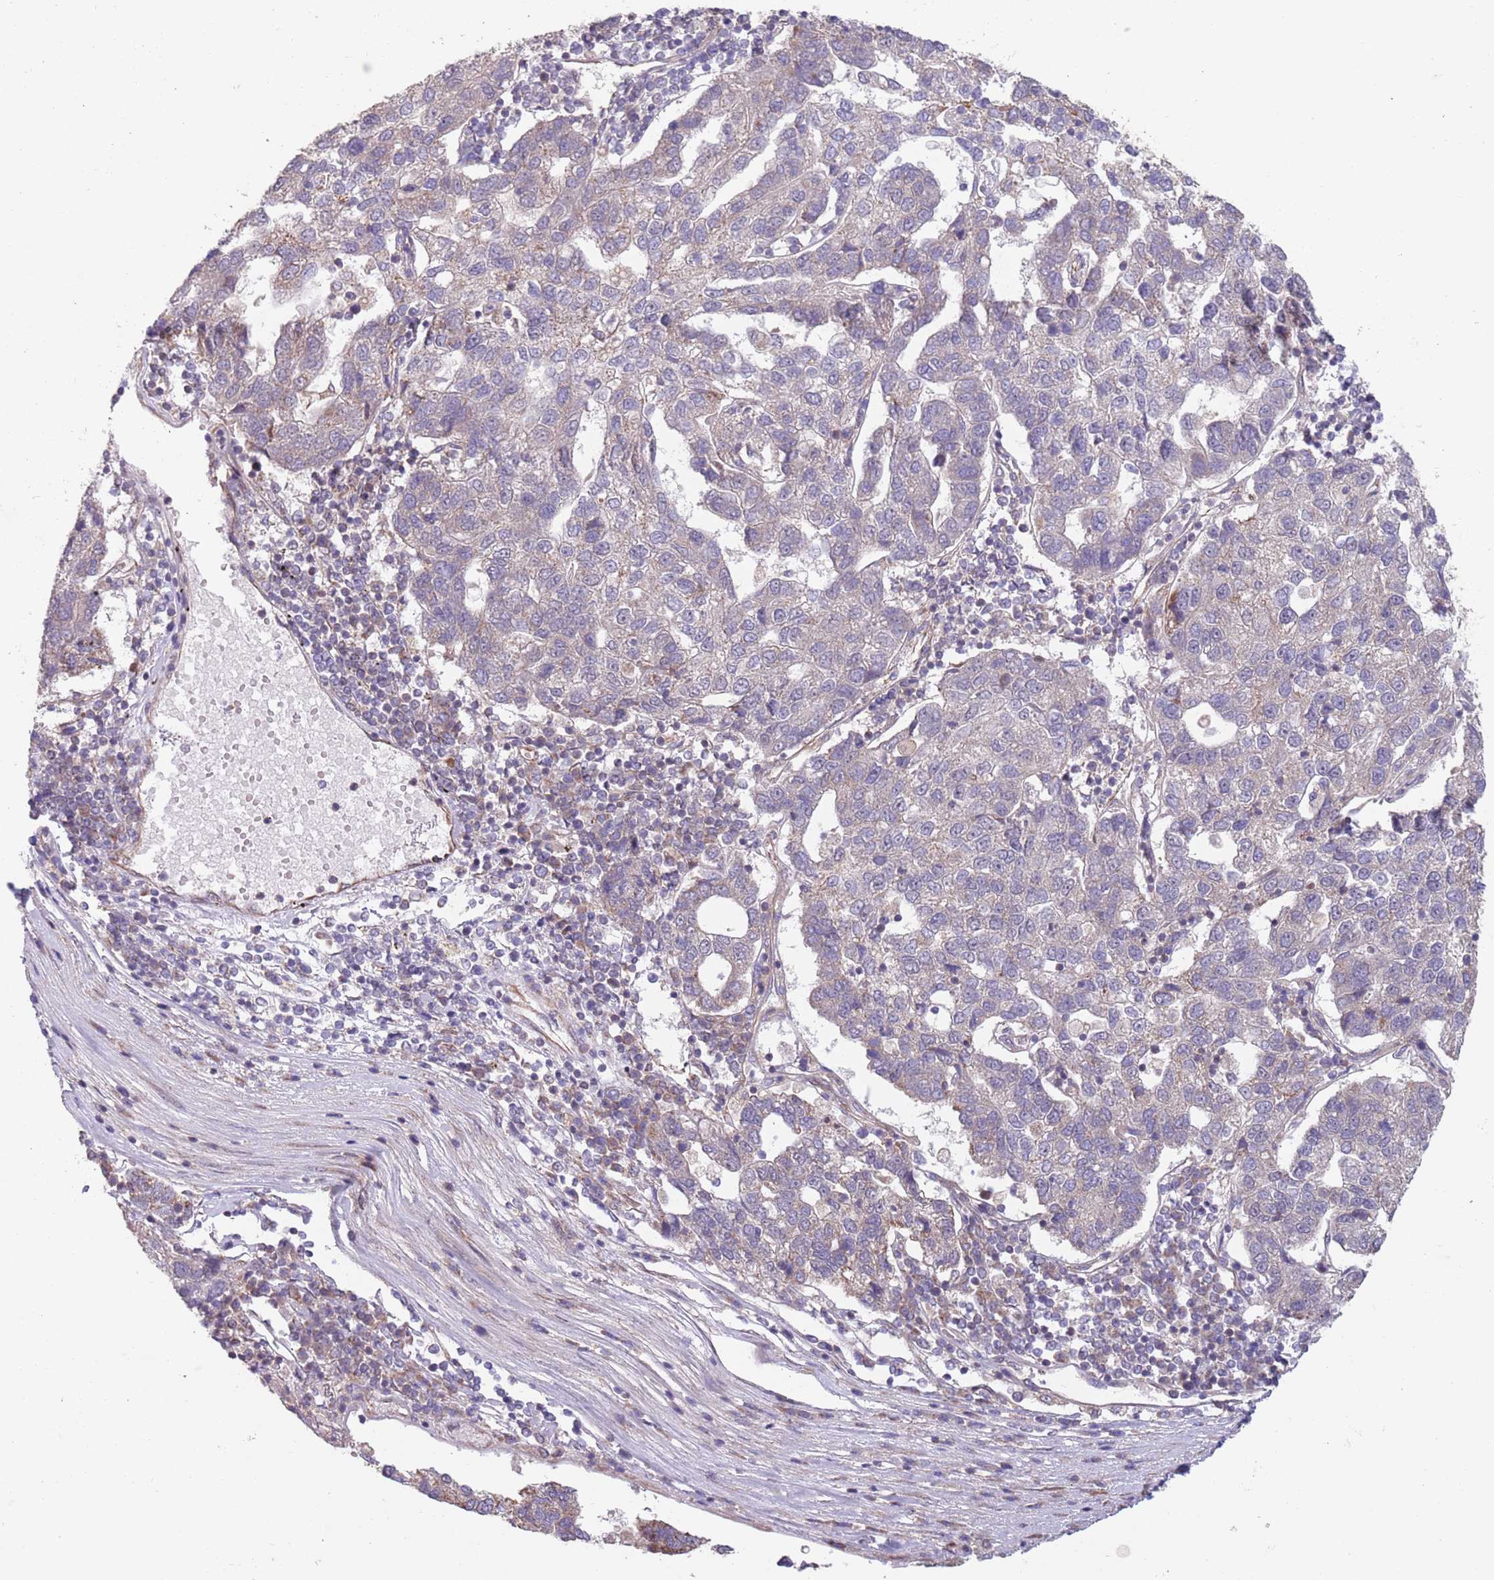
{"staining": {"intensity": "weak", "quantity": "<25%", "location": "cytoplasmic/membranous"}, "tissue": "pancreatic cancer", "cell_type": "Tumor cells", "image_type": "cancer", "snomed": [{"axis": "morphology", "description": "Adenocarcinoma, NOS"}, {"axis": "topography", "description": "Pancreas"}], "caption": "The photomicrograph demonstrates no staining of tumor cells in adenocarcinoma (pancreatic).", "gene": "CHD9", "patient": {"sex": "female", "age": 61}}